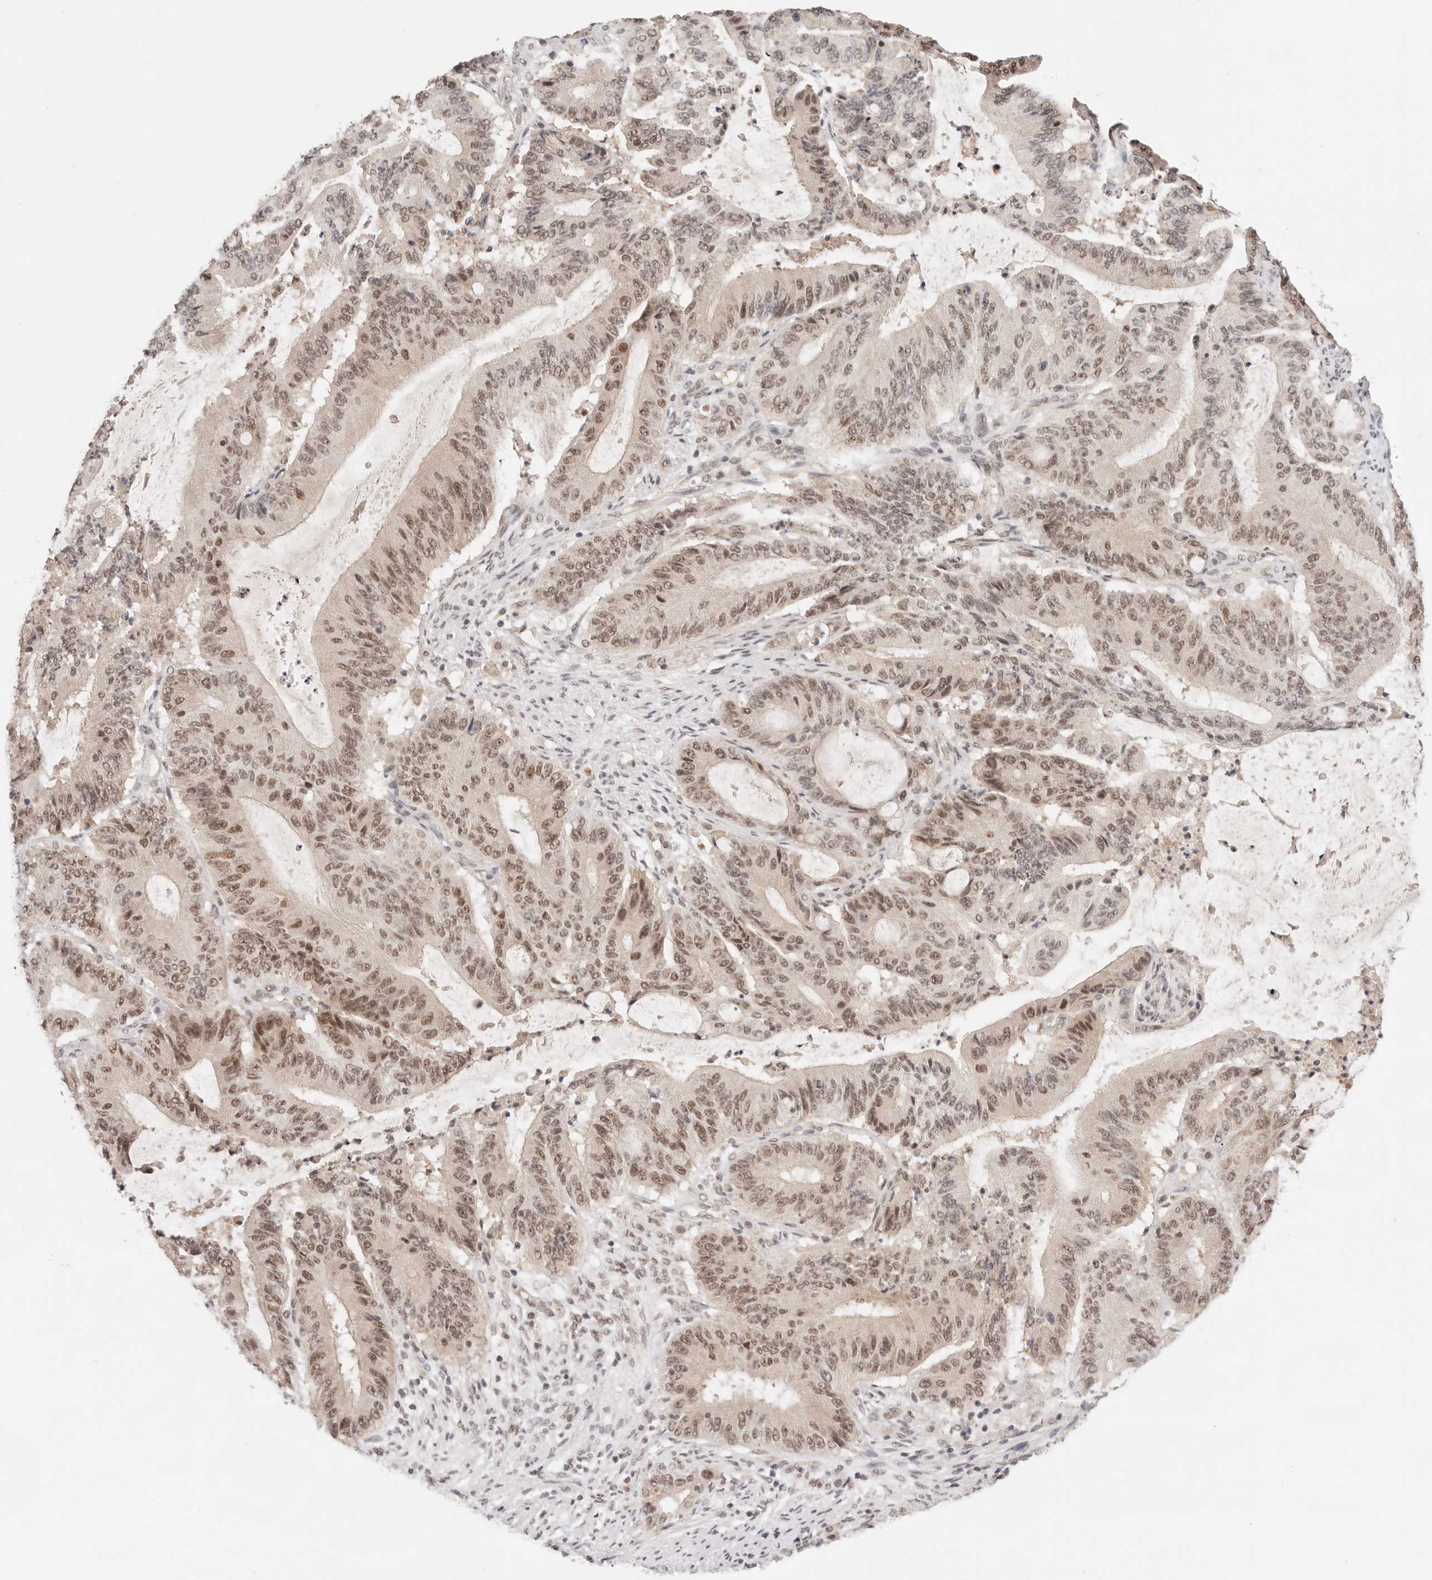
{"staining": {"intensity": "moderate", "quantity": ">75%", "location": "nuclear"}, "tissue": "liver cancer", "cell_type": "Tumor cells", "image_type": "cancer", "snomed": [{"axis": "morphology", "description": "Normal tissue, NOS"}, {"axis": "morphology", "description": "Cholangiocarcinoma"}, {"axis": "topography", "description": "Liver"}, {"axis": "topography", "description": "Peripheral nerve tissue"}], "caption": "High-power microscopy captured an immunohistochemistry micrograph of cholangiocarcinoma (liver), revealing moderate nuclear positivity in about >75% of tumor cells.", "gene": "RFC3", "patient": {"sex": "female", "age": 73}}